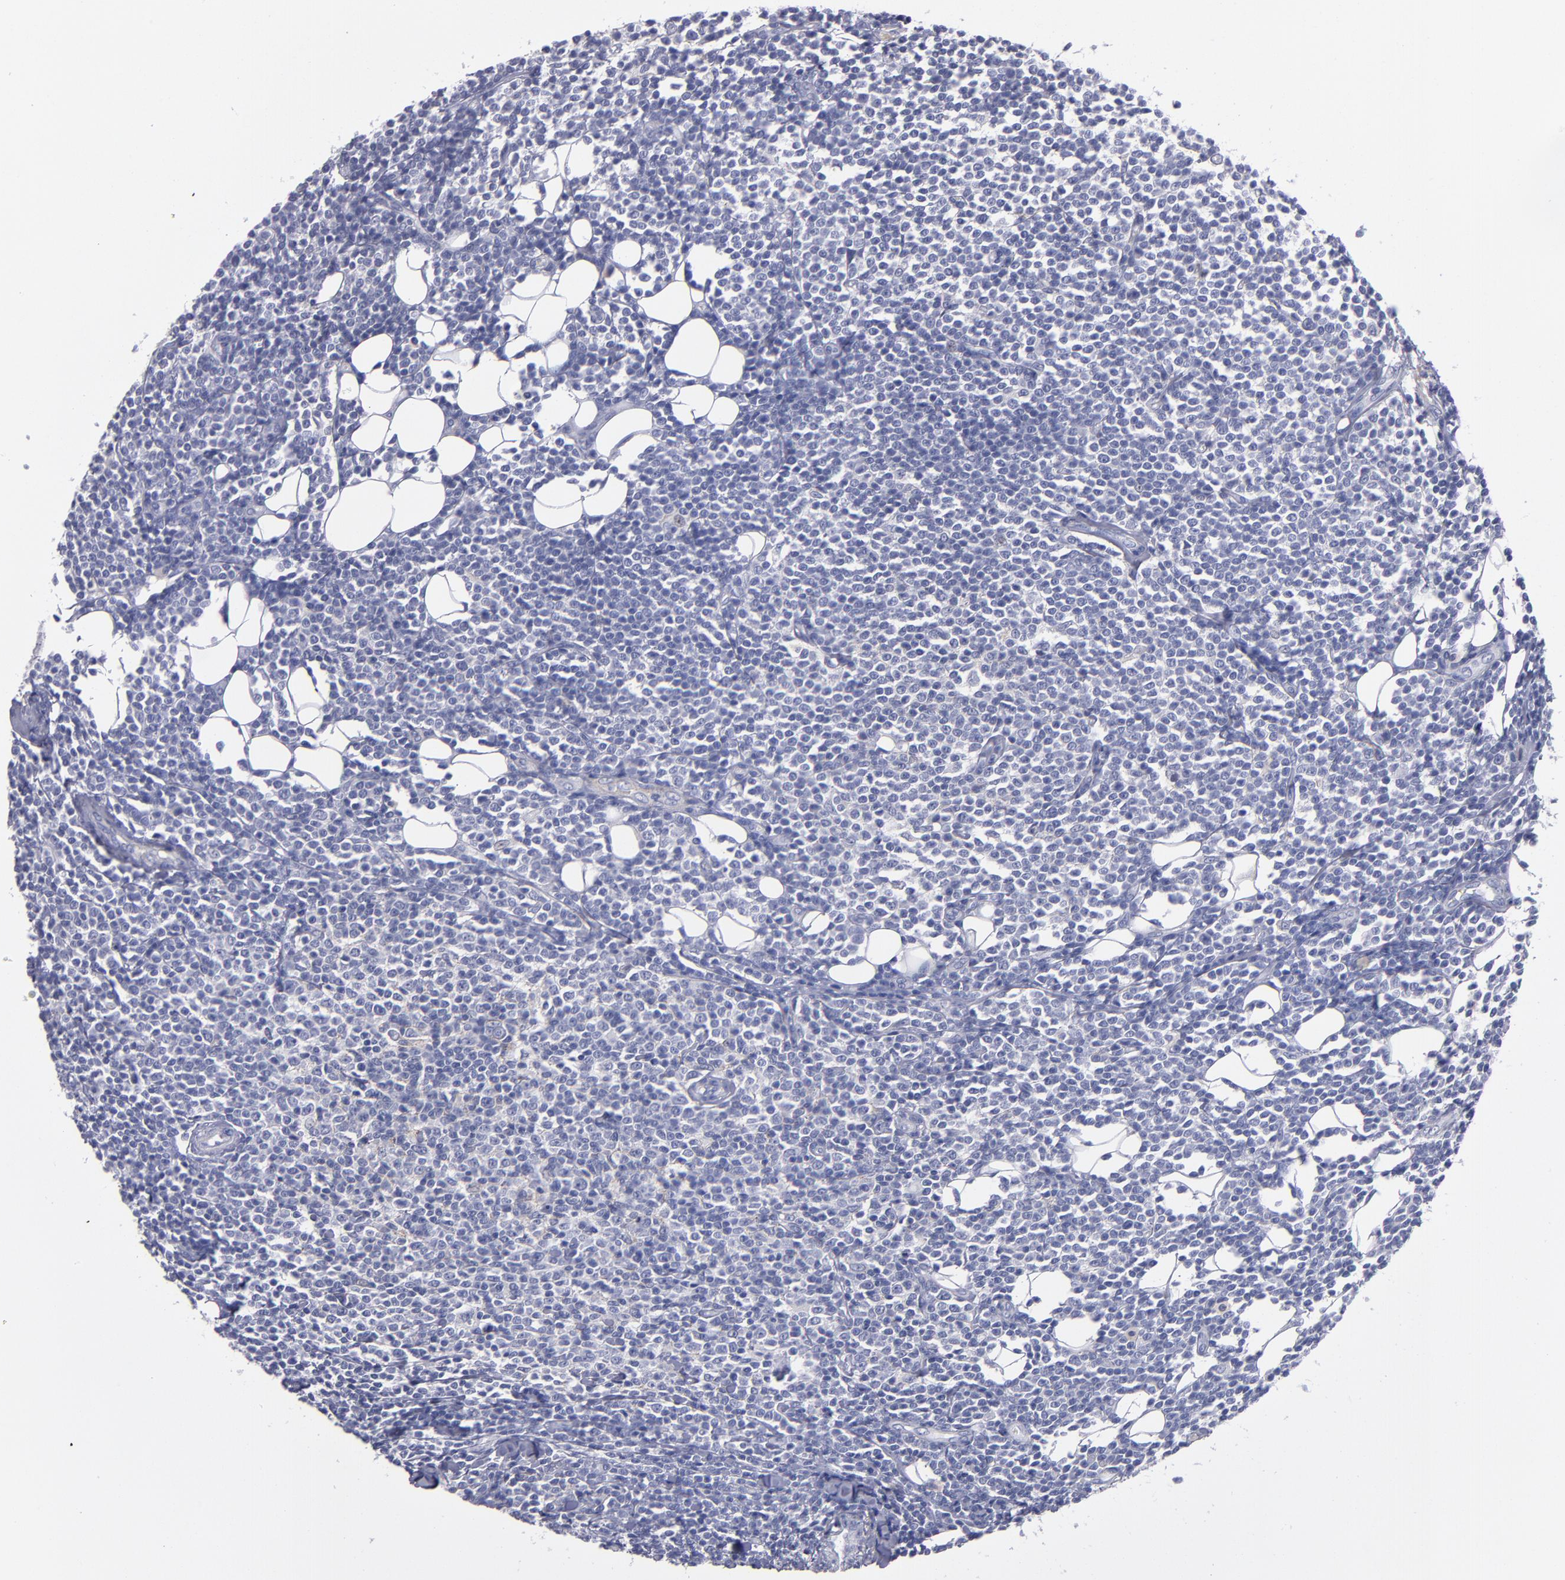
{"staining": {"intensity": "negative", "quantity": "none", "location": "none"}, "tissue": "lymphoma", "cell_type": "Tumor cells", "image_type": "cancer", "snomed": [{"axis": "morphology", "description": "Malignant lymphoma, non-Hodgkin's type, Low grade"}, {"axis": "topography", "description": "Soft tissue"}], "caption": "A photomicrograph of human lymphoma is negative for staining in tumor cells.", "gene": "CDH3", "patient": {"sex": "male", "age": 92}}